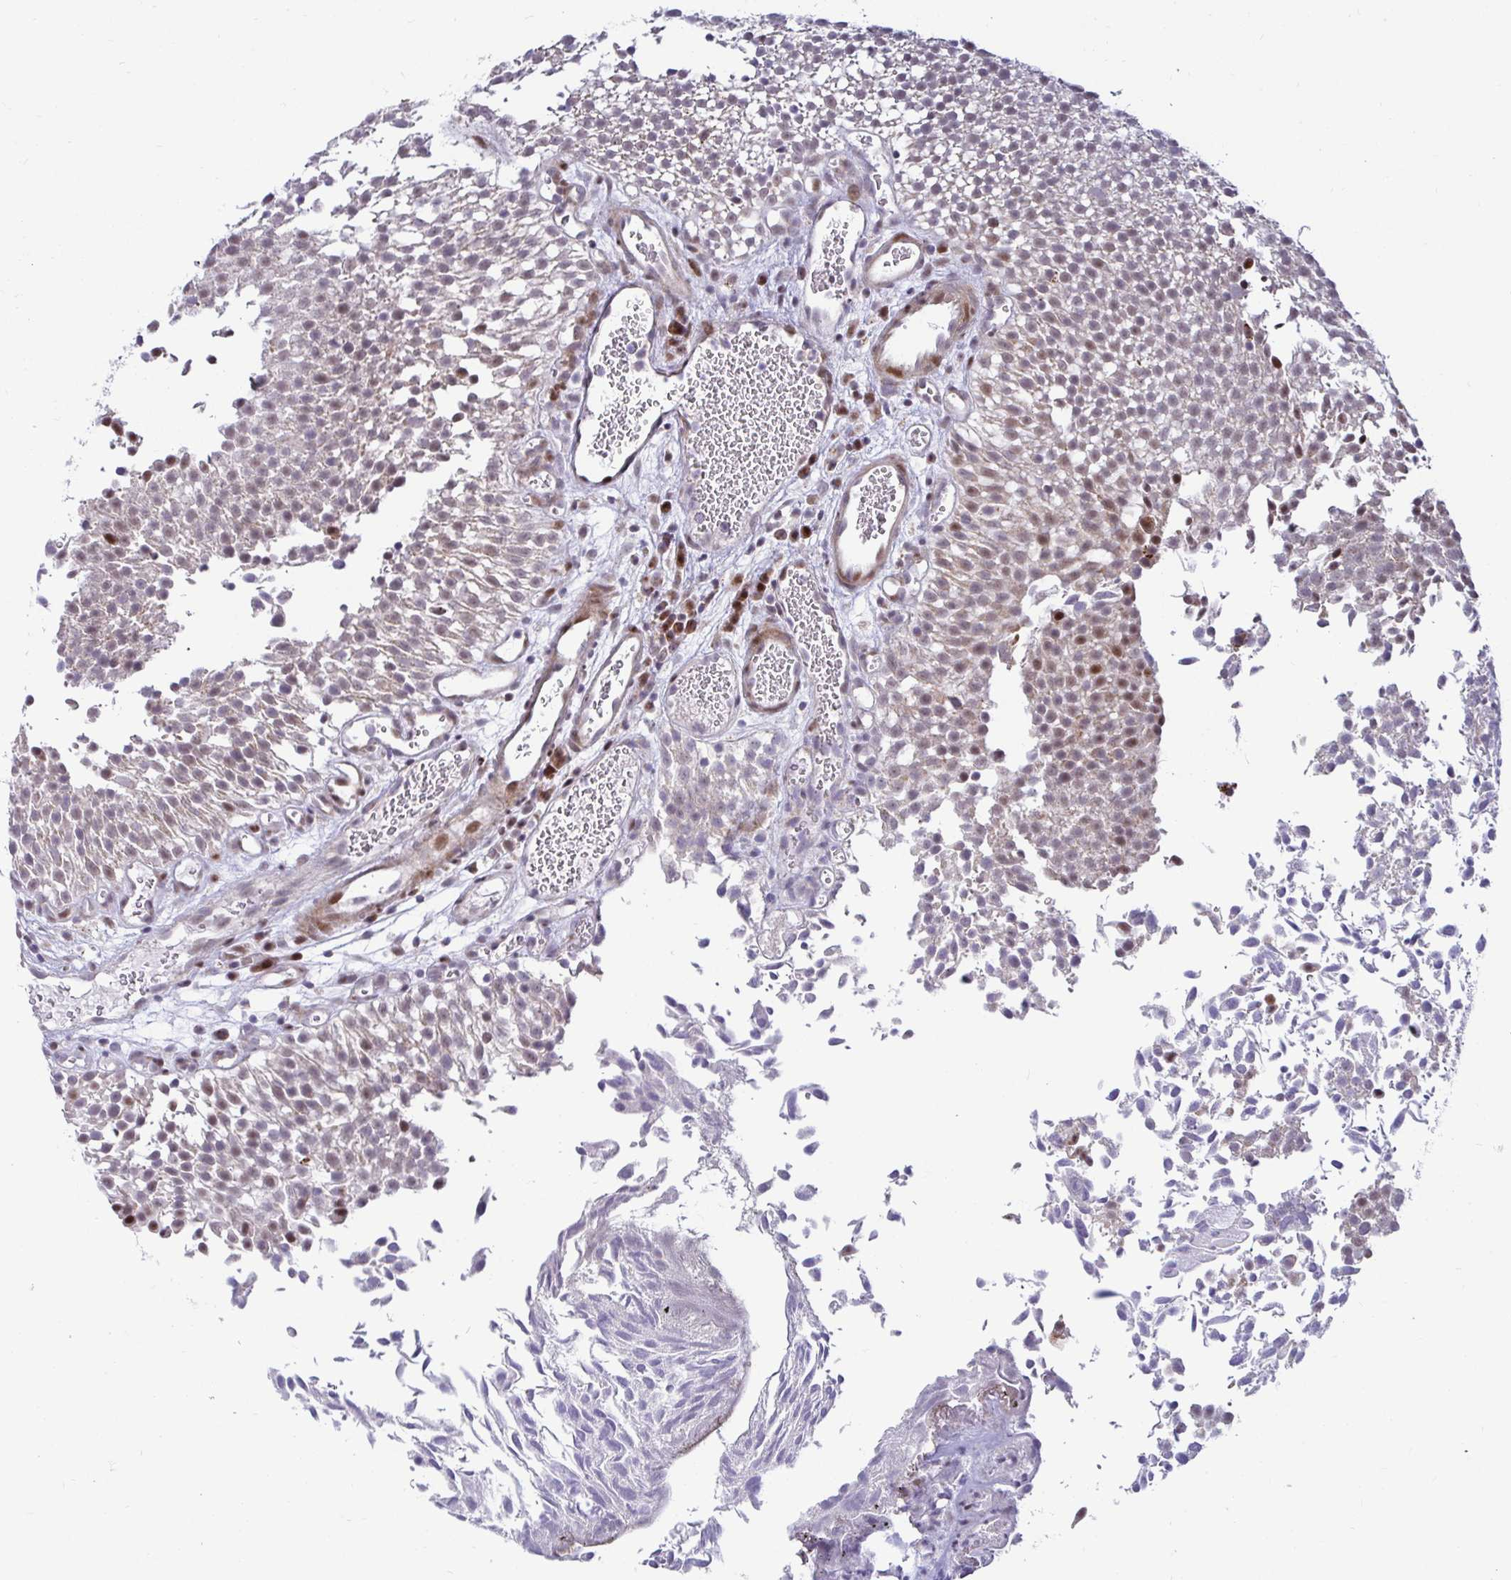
{"staining": {"intensity": "weak", "quantity": "25%-75%", "location": "nuclear"}, "tissue": "urothelial cancer", "cell_type": "Tumor cells", "image_type": "cancer", "snomed": [{"axis": "morphology", "description": "Urothelial carcinoma, Low grade"}, {"axis": "topography", "description": "Urinary bladder"}], "caption": "Immunohistochemistry of human low-grade urothelial carcinoma shows low levels of weak nuclear positivity in about 25%-75% of tumor cells. (DAB (3,3'-diaminobenzidine) IHC with brightfield microscopy, high magnification).", "gene": "DZIP1", "patient": {"sex": "female", "age": 79}}